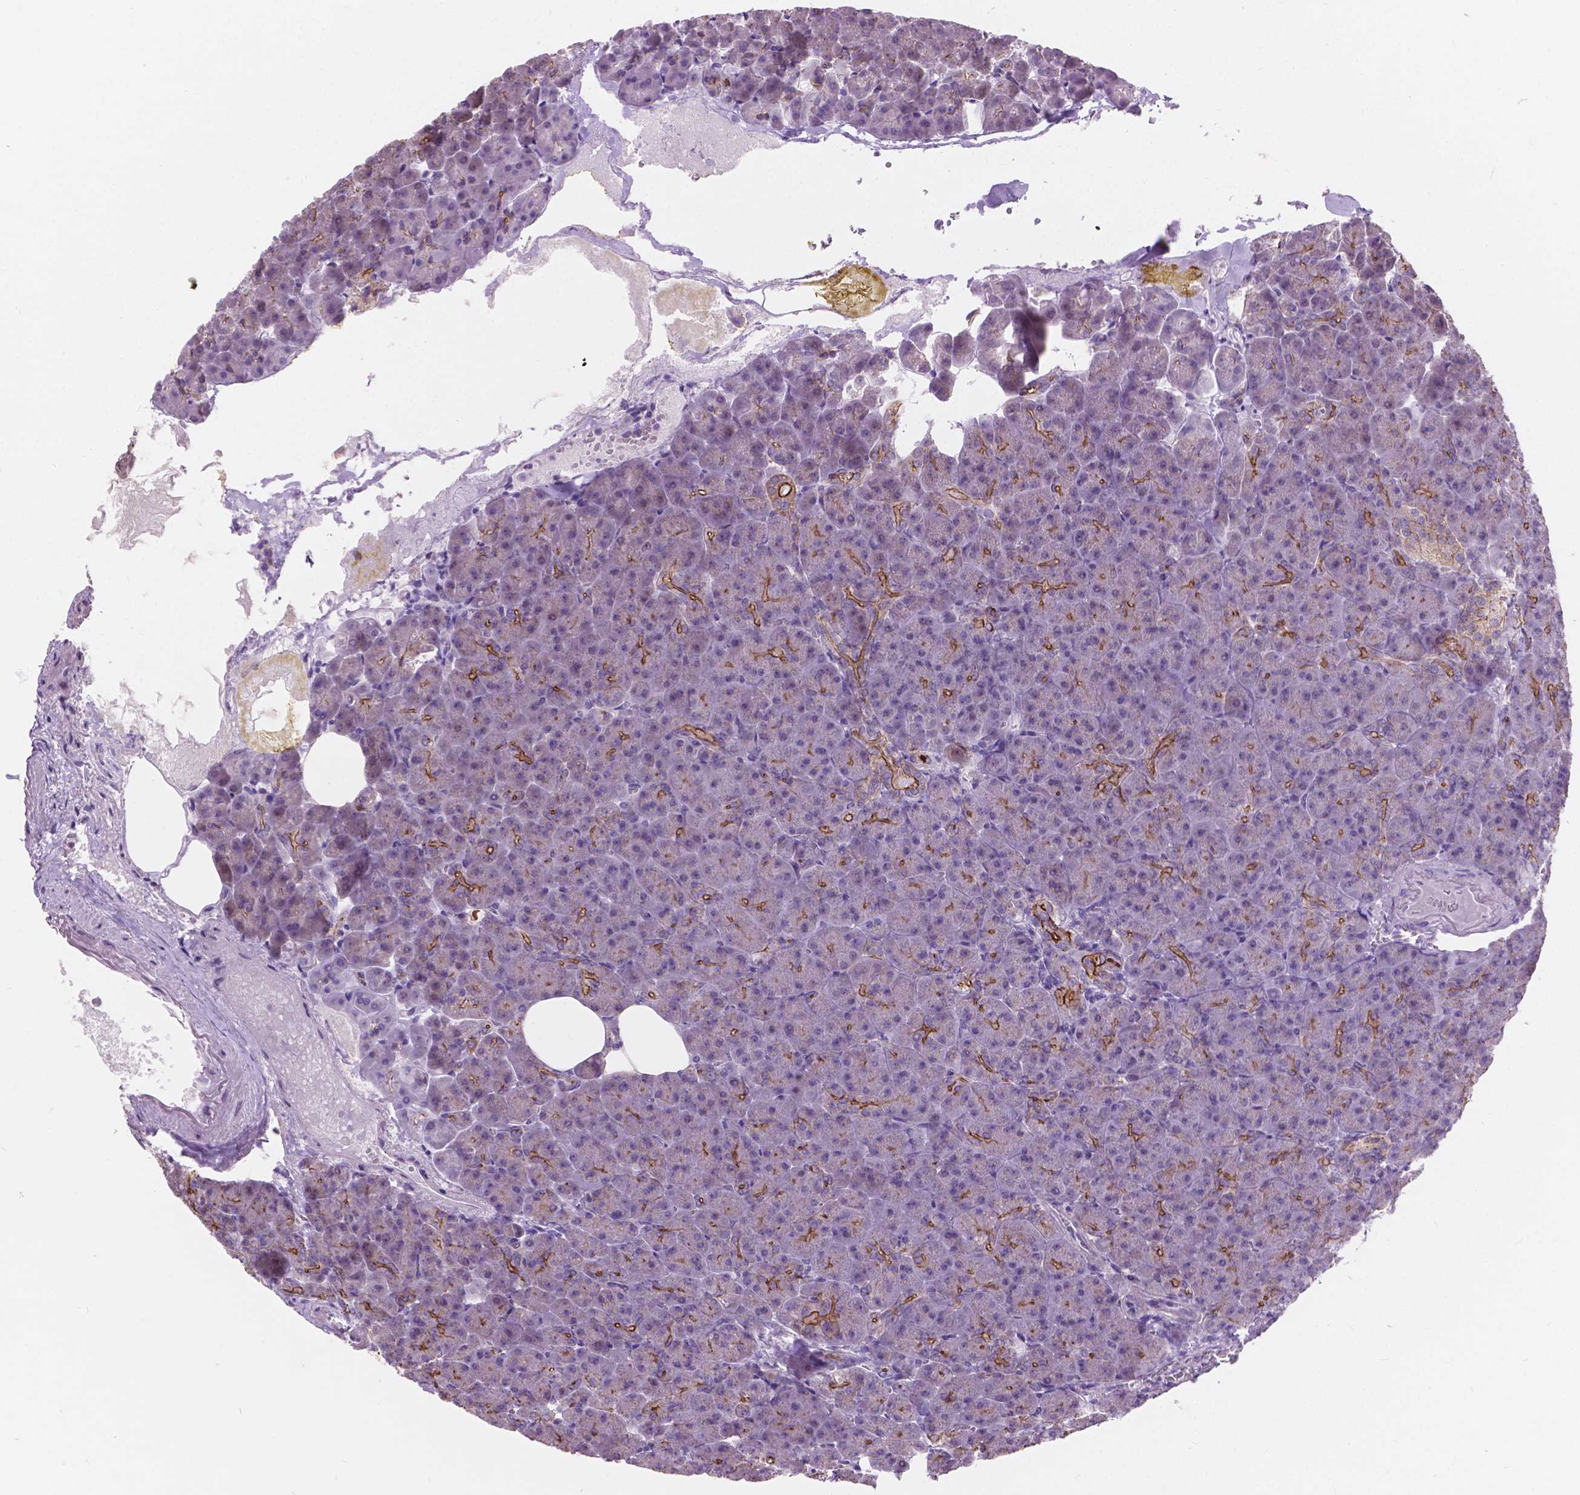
{"staining": {"intensity": "moderate", "quantity": "25%-75%", "location": "cytoplasmic/membranous"}, "tissue": "pancreas", "cell_type": "Exocrine glandular cells", "image_type": "normal", "snomed": [{"axis": "morphology", "description": "Normal tissue, NOS"}, {"axis": "topography", "description": "Pancreas"}], "caption": "This photomicrograph shows immunohistochemistry staining of unremarkable pancreas, with medium moderate cytoplasmic/membranous staining in approximately 25%-75% of exocrine glandular cells.", "gene": "MYH14", "patient": {"sex": "female", "age": 74}}